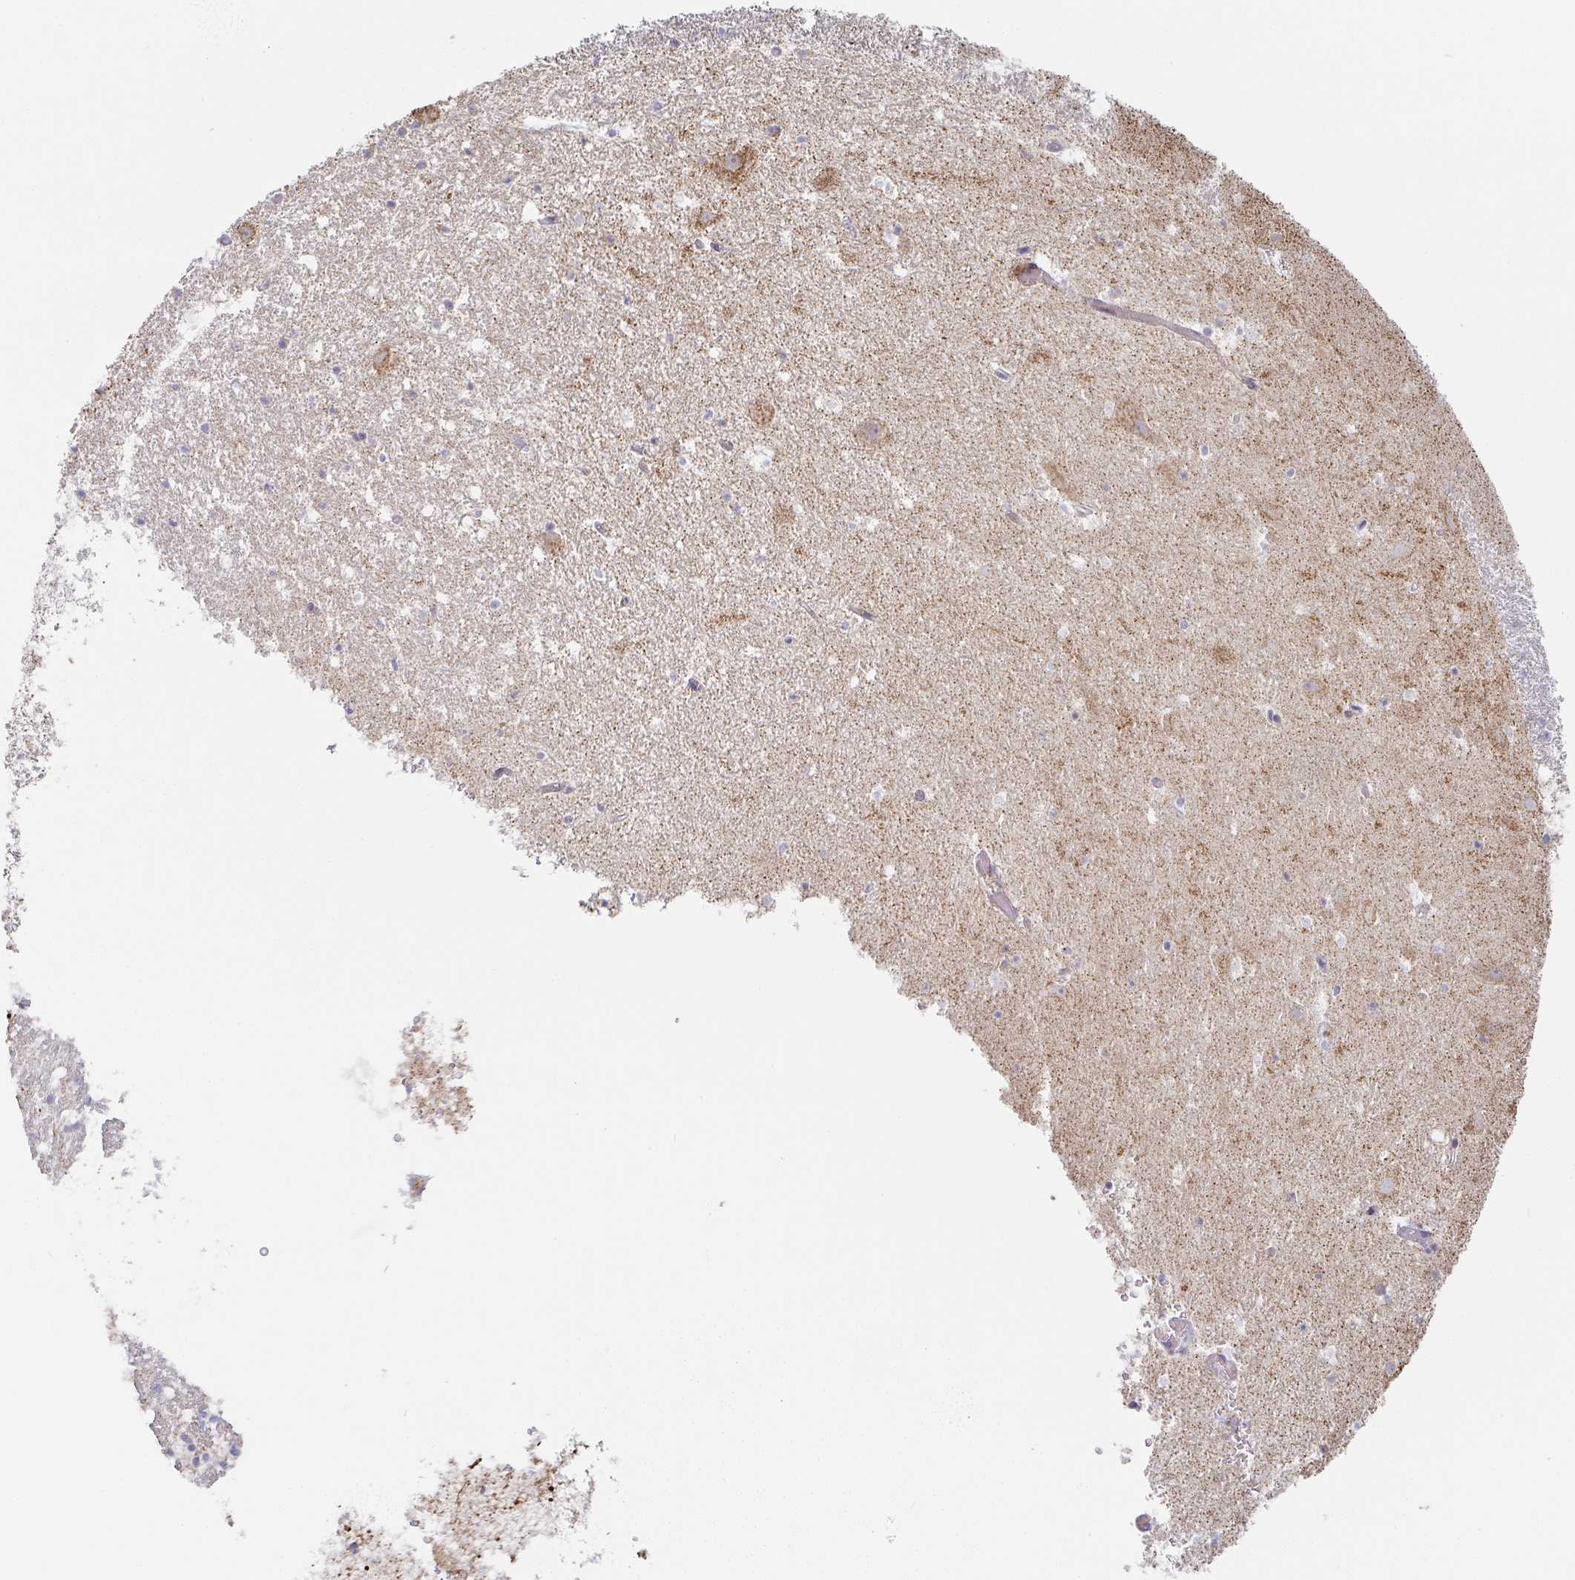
{"staining": {"intensity": "negative", "quantity": "none", "location": "none"}, "tissue": "hippocampus", "cell_type": "Glial cells", "image_type": "normal", "snomed": [{"axis": "morphology", "description": "Normal tissue, NOS"}, {"axis": "topography", "description": "Hippocampus"}], "caption": "Image shows no significant protein expression in glial cells of benign hippocampus.", "gene": "ZNF526", "patient": {"sex": "female", "age": 42}}